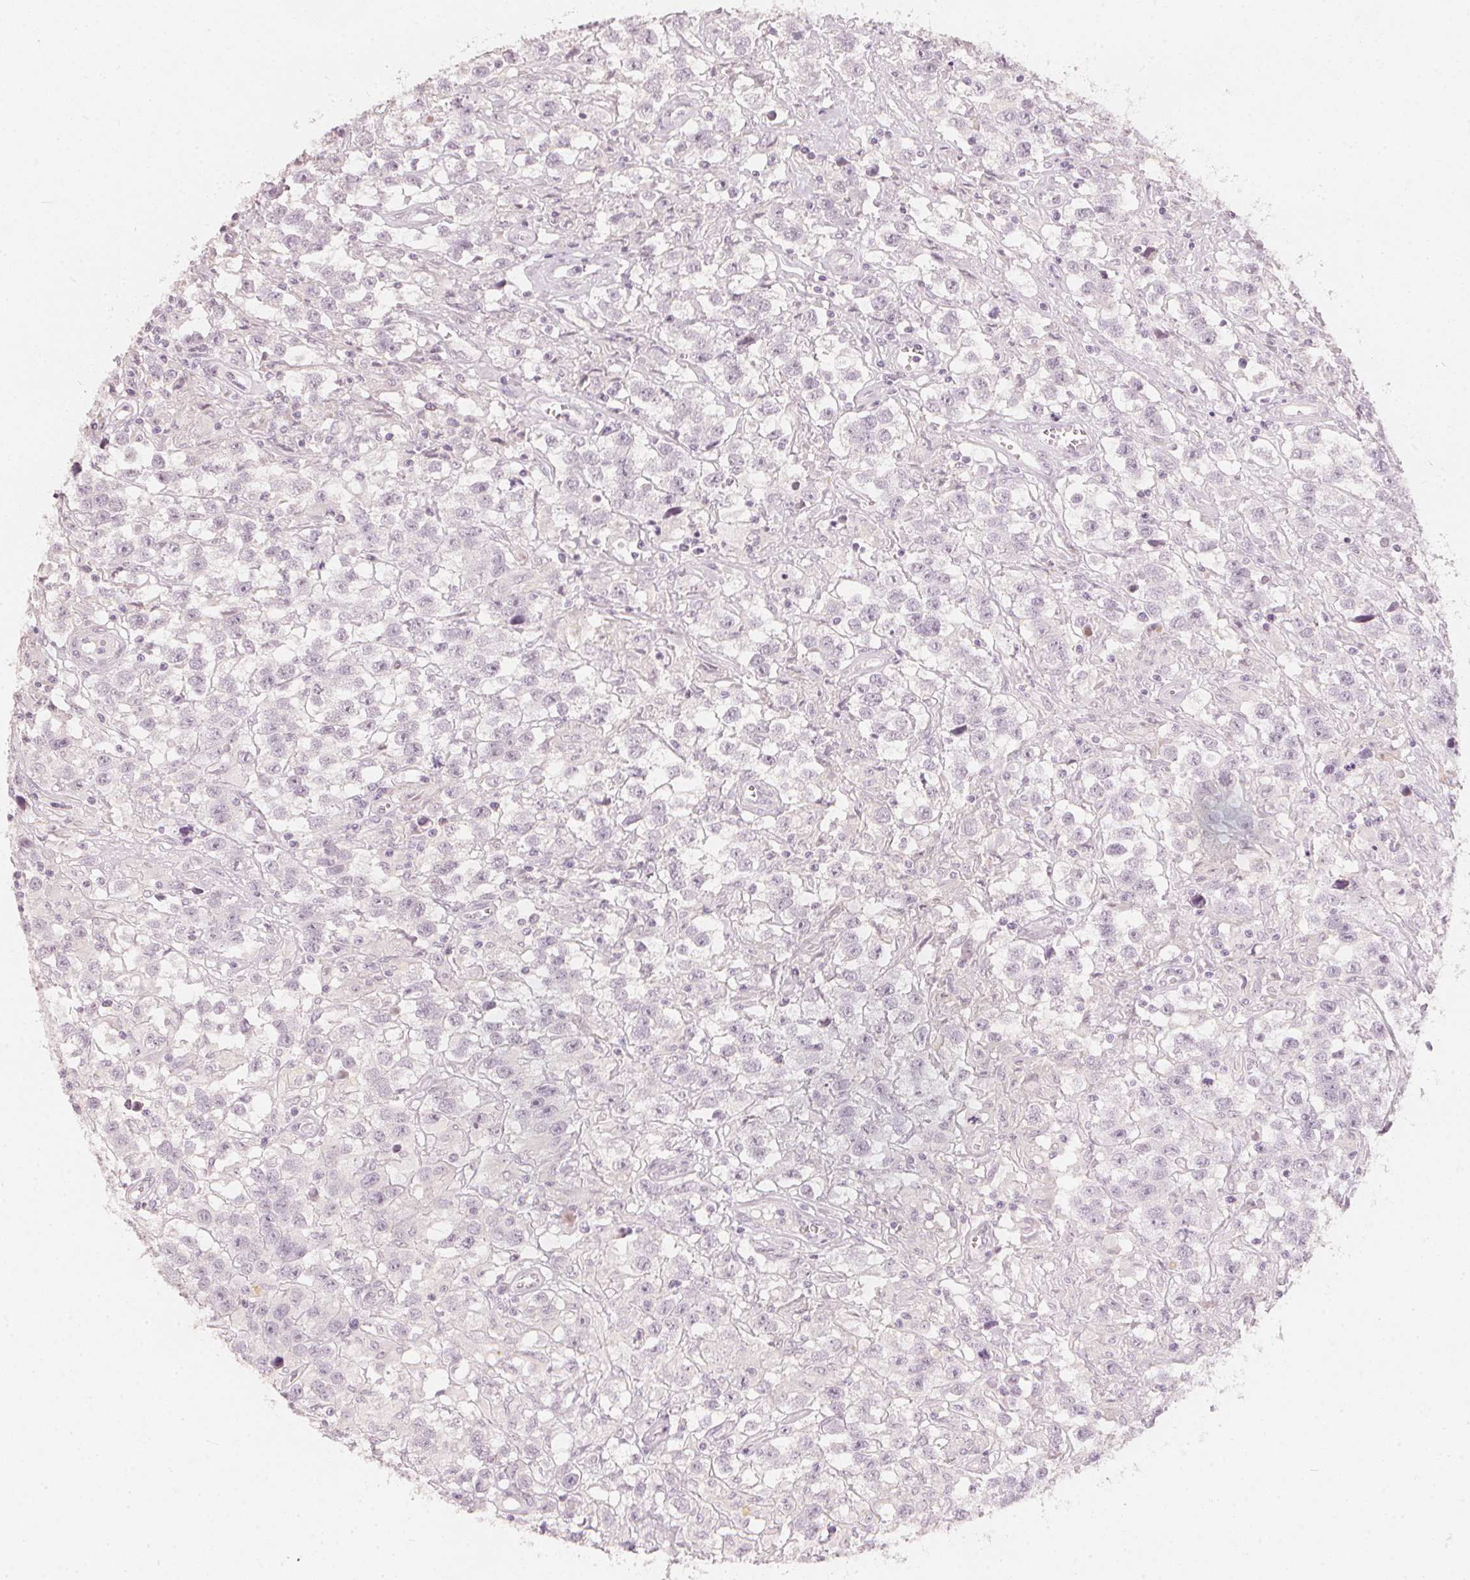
{"staining": {"intensity": "negative", "quantity": "none", "location": "none"}, "tissue": "testis cancer", "cell_type": "Tumor cells", "image_type": "cancer", "snomed": [{"axis": "morphology", "description": "Seminoma, NOS"}, {"axis": "topography", "description": "Testis"}], "caption": "Micrograph shows no significant protein staining in tumor cells of testis cancer (seminoma).", "gene": "CALB1", "patient": {"sex": "male", "age": 43}}